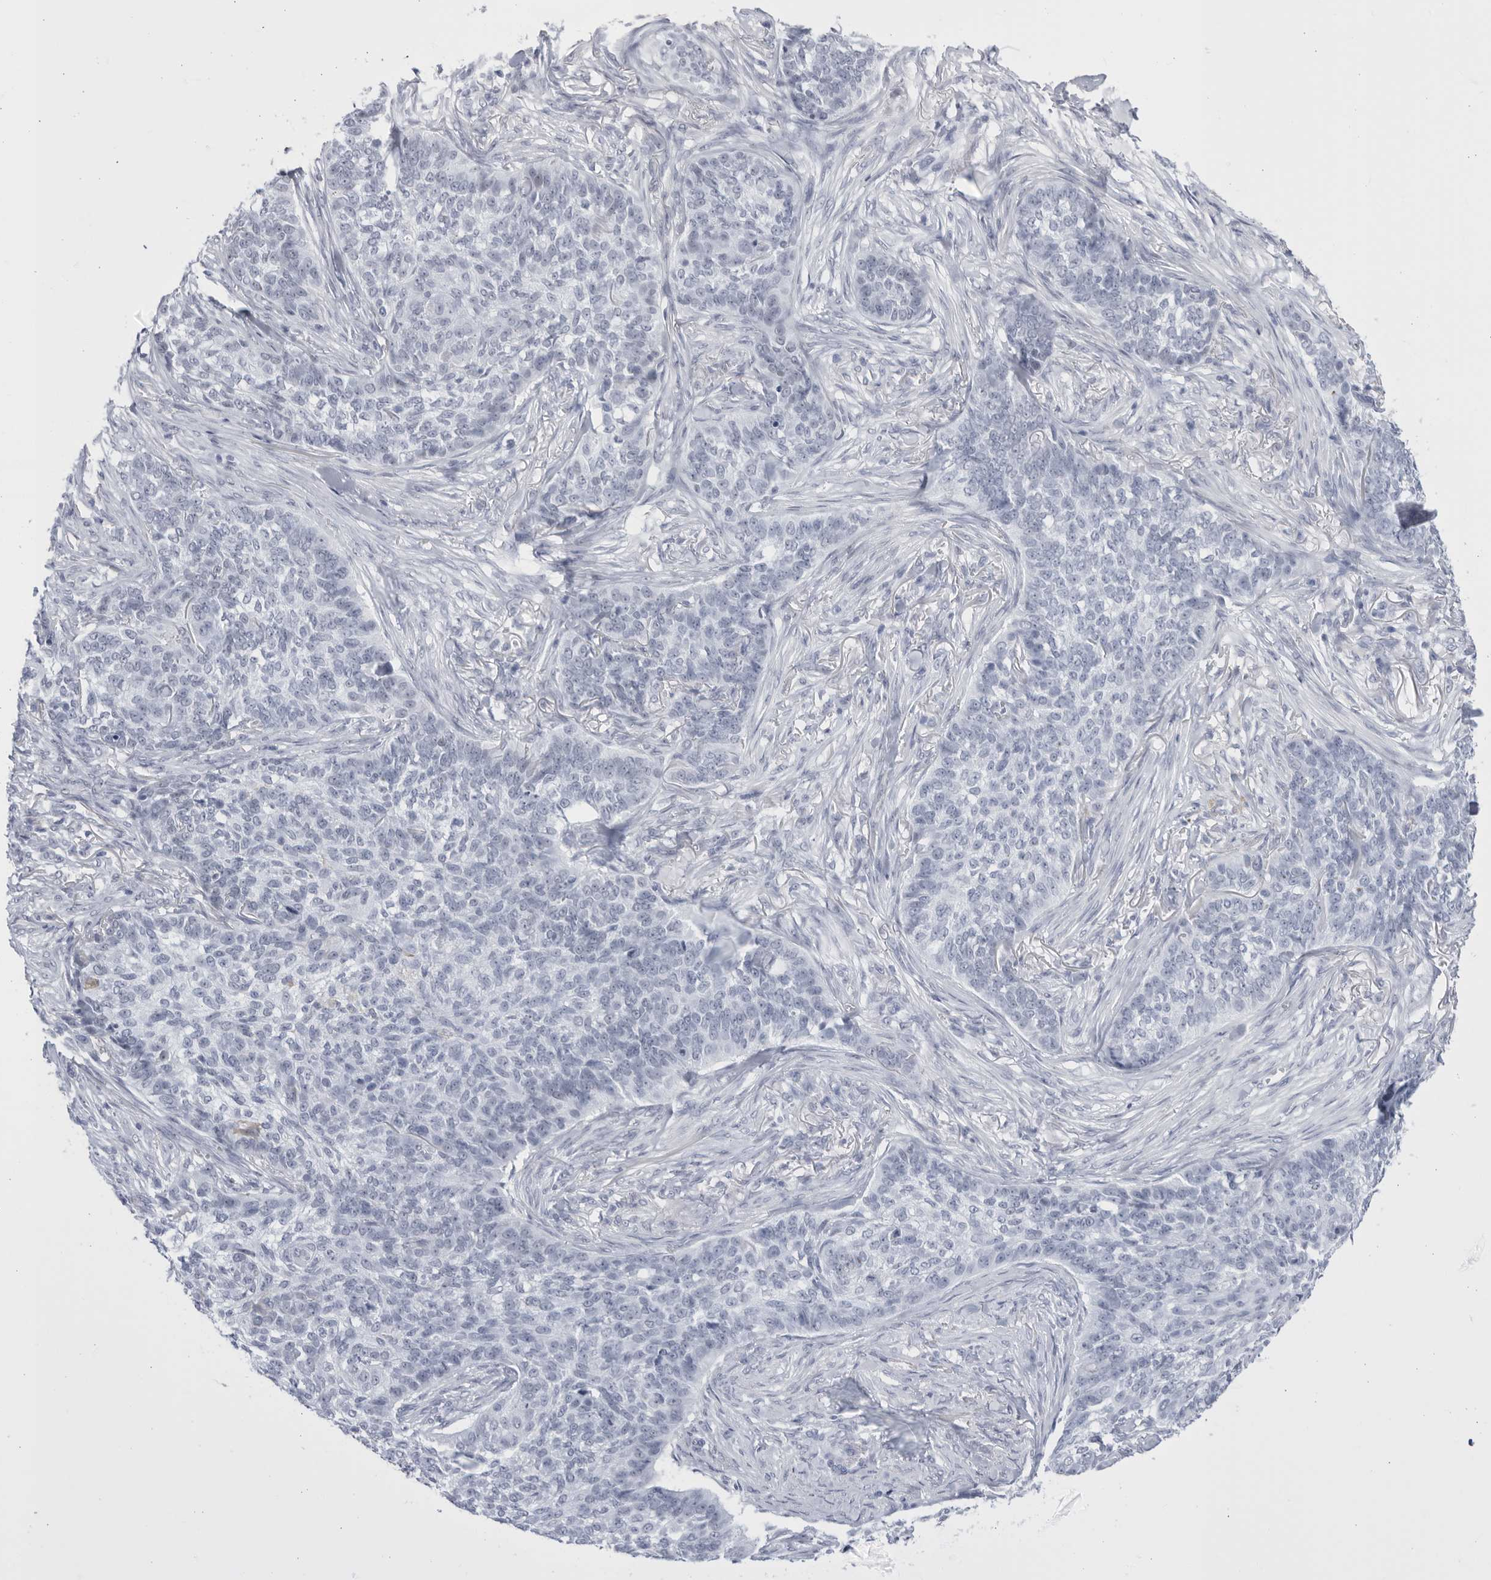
{"staining": {"intensity": "negative", "quantity": "none", "location": "none"}, "tissue": "skin cancer", "cell_type": "Tumor cells", "image_type": "cancer", "snomed": [{"axis": "morphology", "description": "Basal cell carcinoma"}, {"axis": "topography", "description": "Skin"}], "caption": "Basal cell carcinoma (skin) was stained to show a protein in brown. There is no significant expression in tumor cells. (DAB immunohistochemistry, high magnification).", "gene": "CCDC181", "patient": {"sex": "male", "age": 85}}